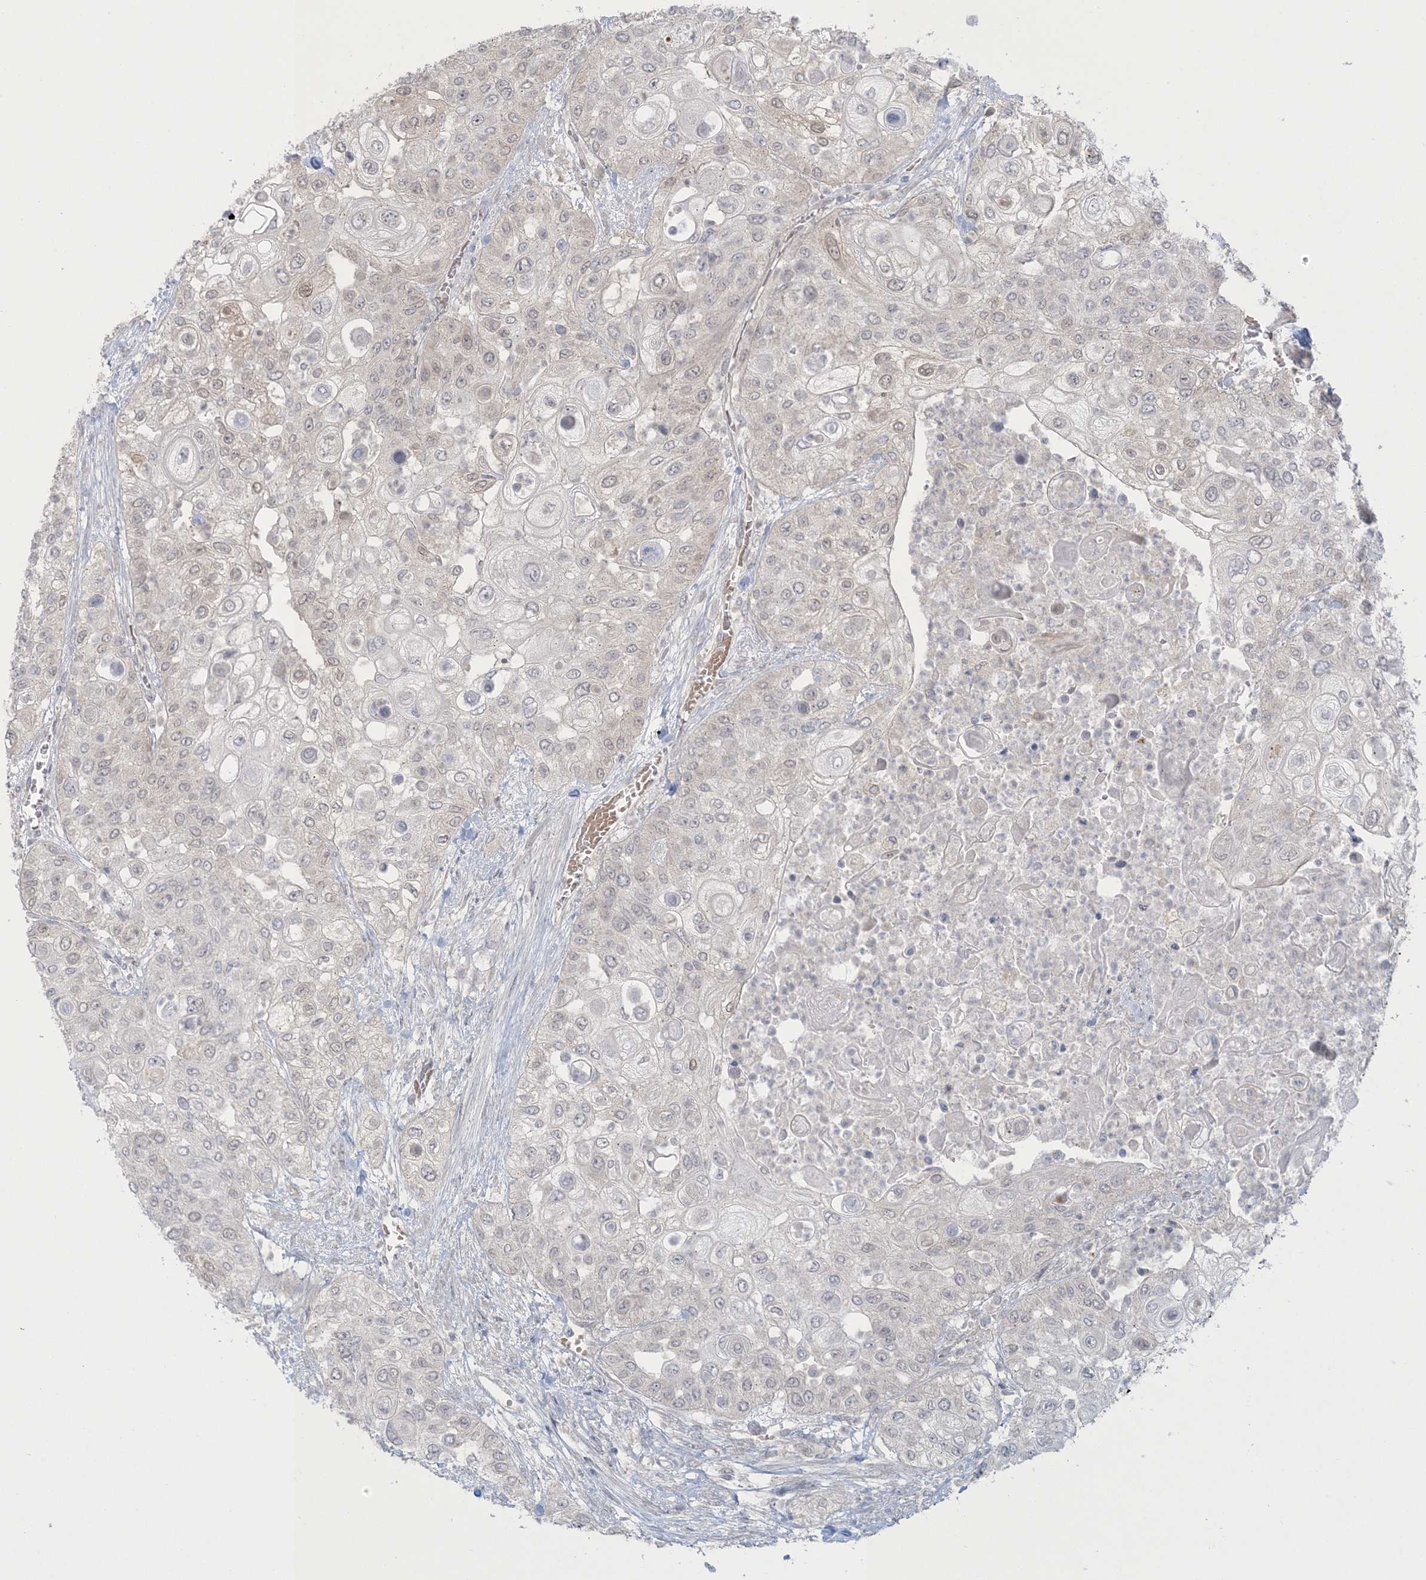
{"staining": {"intensity": "weak", "quantity": "<25%", "location": "nuclear"}, "tissue": "urothelial cancer", "cell_type": "Tumor cells", "image_type": "cancer", "snomed": [{"axis": "morphology", "description": "Urothelial carcinoma, High grade"}, {"axis": "topography", "description": "Urinary bladder"}], "caption": "Immunohistochemistry (IHC) image of high-grade urothelial carcinoma stained for a protein (brown), which exhibits no staining in tumor cells.", "gene": "NRBP2", "patient": {"sex": "female", "age": 79}}